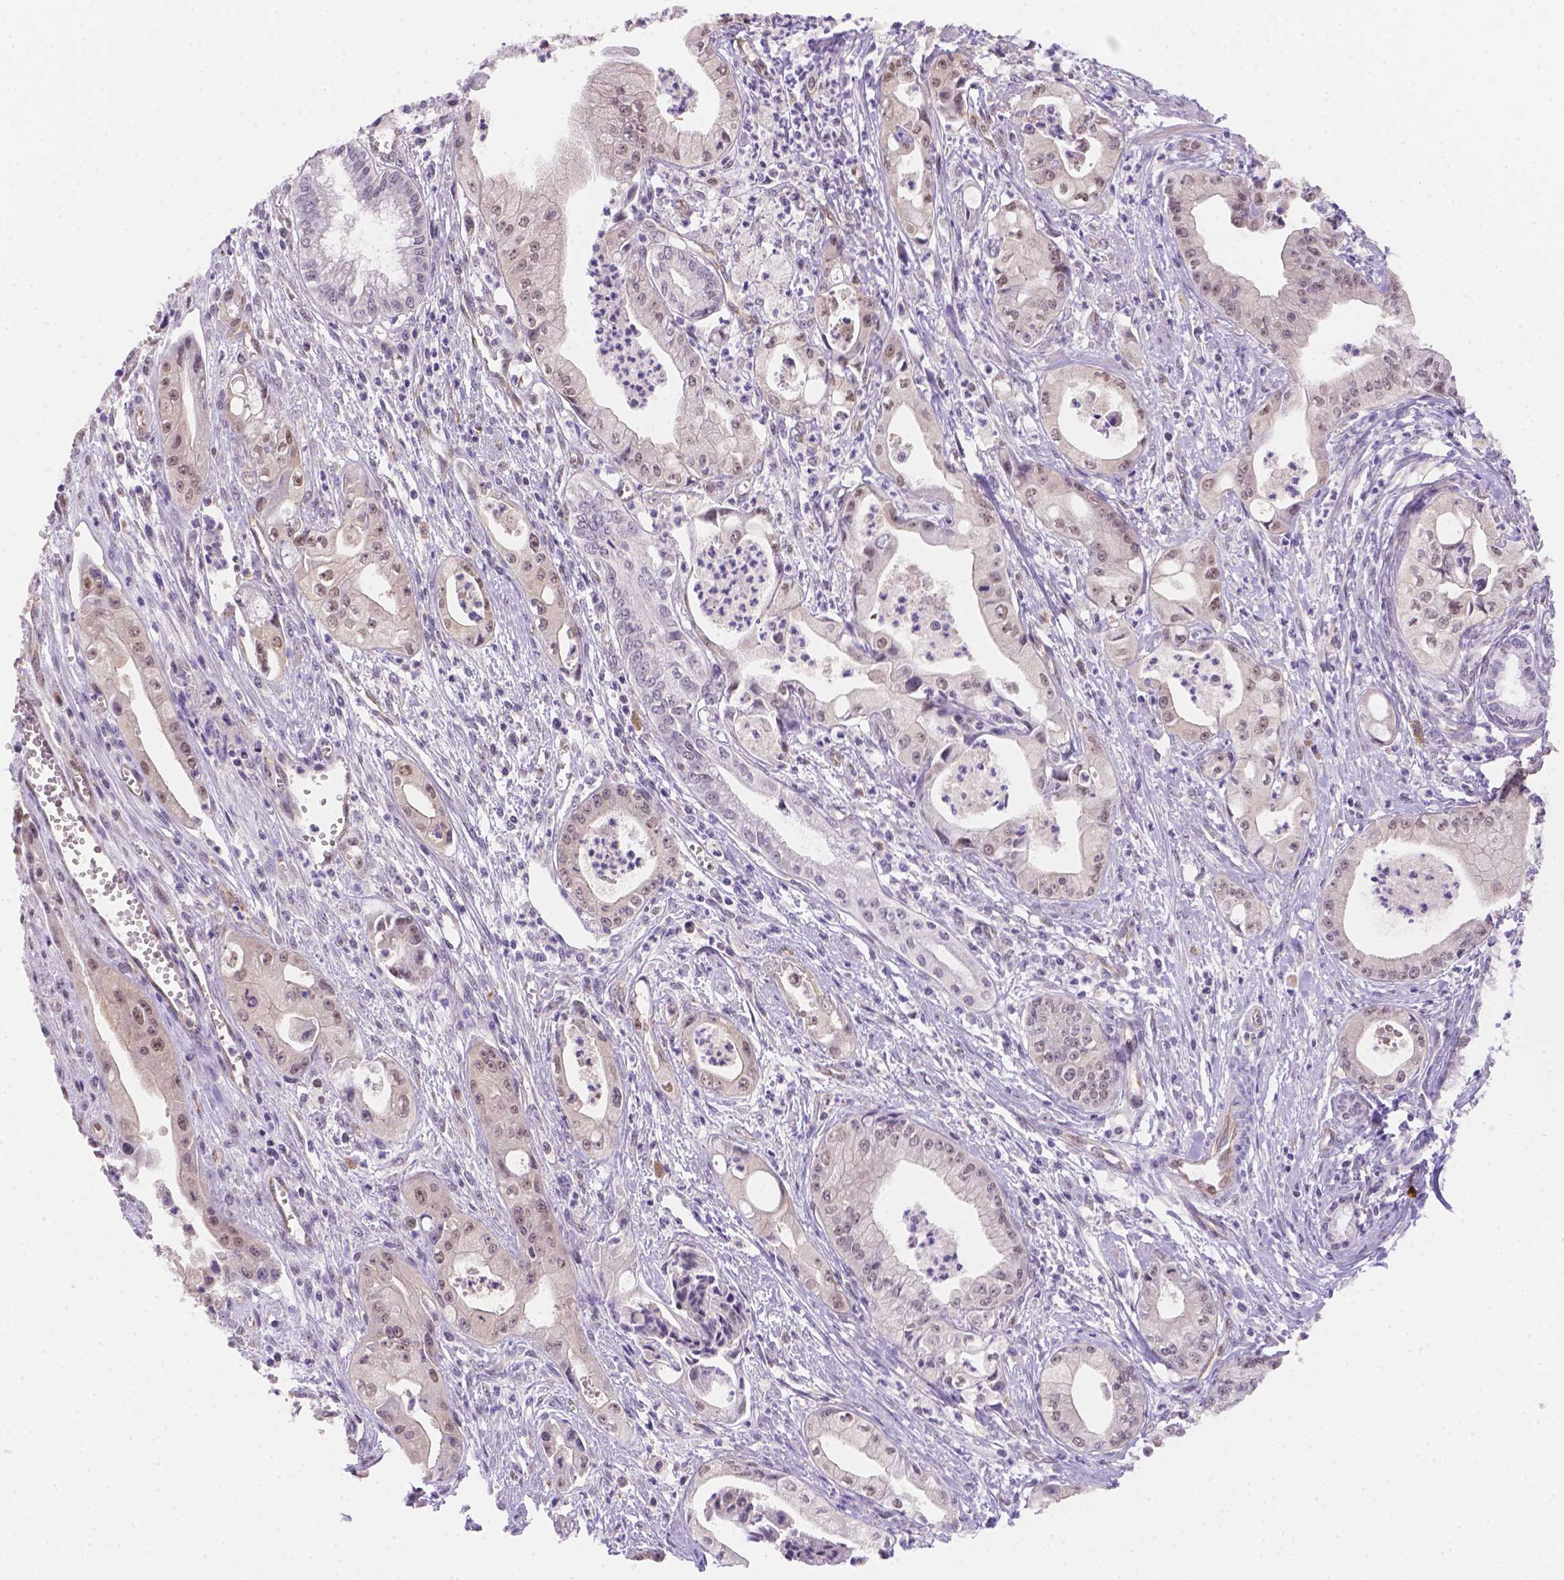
{"staining": {"intensity": "weak", "quantity": "25%-75%", "location": "nuclear"}, "tissue": "pancreatic cancer", "cell_type": "Tumor cells", "image_type": "cancer", "snomed": [{"axis": "morphology", "description": "Adenocarcinoma, NOS"}, {"axis": "topography", "description": "Pancreas"}], "caption": "Brown immunohistochemical staining in human adenocarcinoma (pancreatic) displays weak nuclear positivity in approximately 25%-75% of tumor cells.", "gene": "NXPE2", "patient": {"sex": "female", "age": 65}}